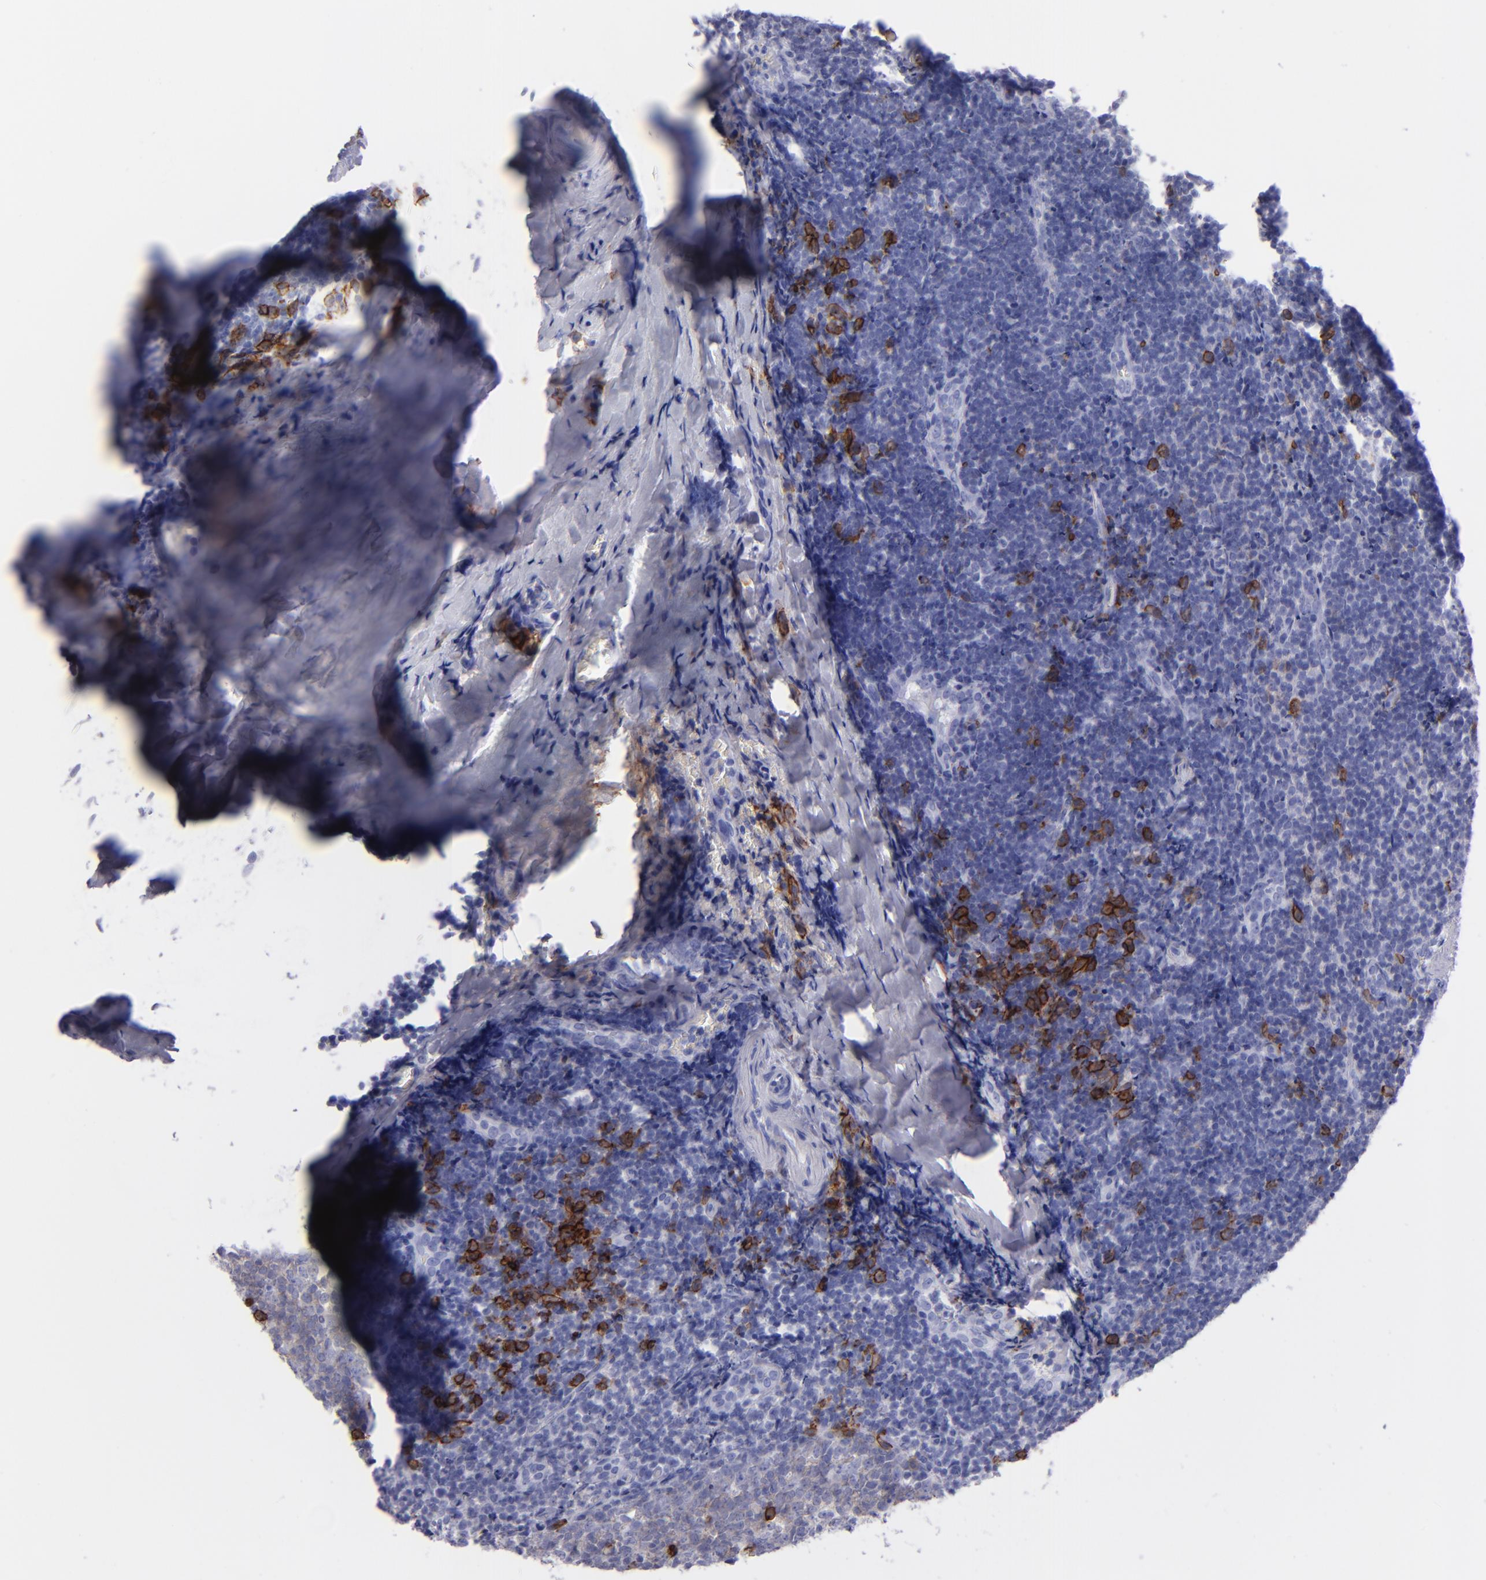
{"staining": {"intensity": "strong", "quantity": "<25%", "location": "cytoplasmic/membranous"}, "tissue": "tonsil", "cell_type": "Germinal center cells", "image_type": "normal", "snomed": [{"axis": "morphology", "description": "Normal tissue, NOS"}, {"axis": "topography", "description": "Tonsil"}], "caption": "An immunohistochemistry histopathology image of benign tissue is shown. Protein staining in brown highlights strong cytoplasmic/membranous positivity in tonsil within germinal center cells. (Stains: DAB in brown, nuclei in blue, Microscopy: brightfield microscopy at high magnification).", "gene": "CD38", "patient": {"sex": "male", "age": 31}}